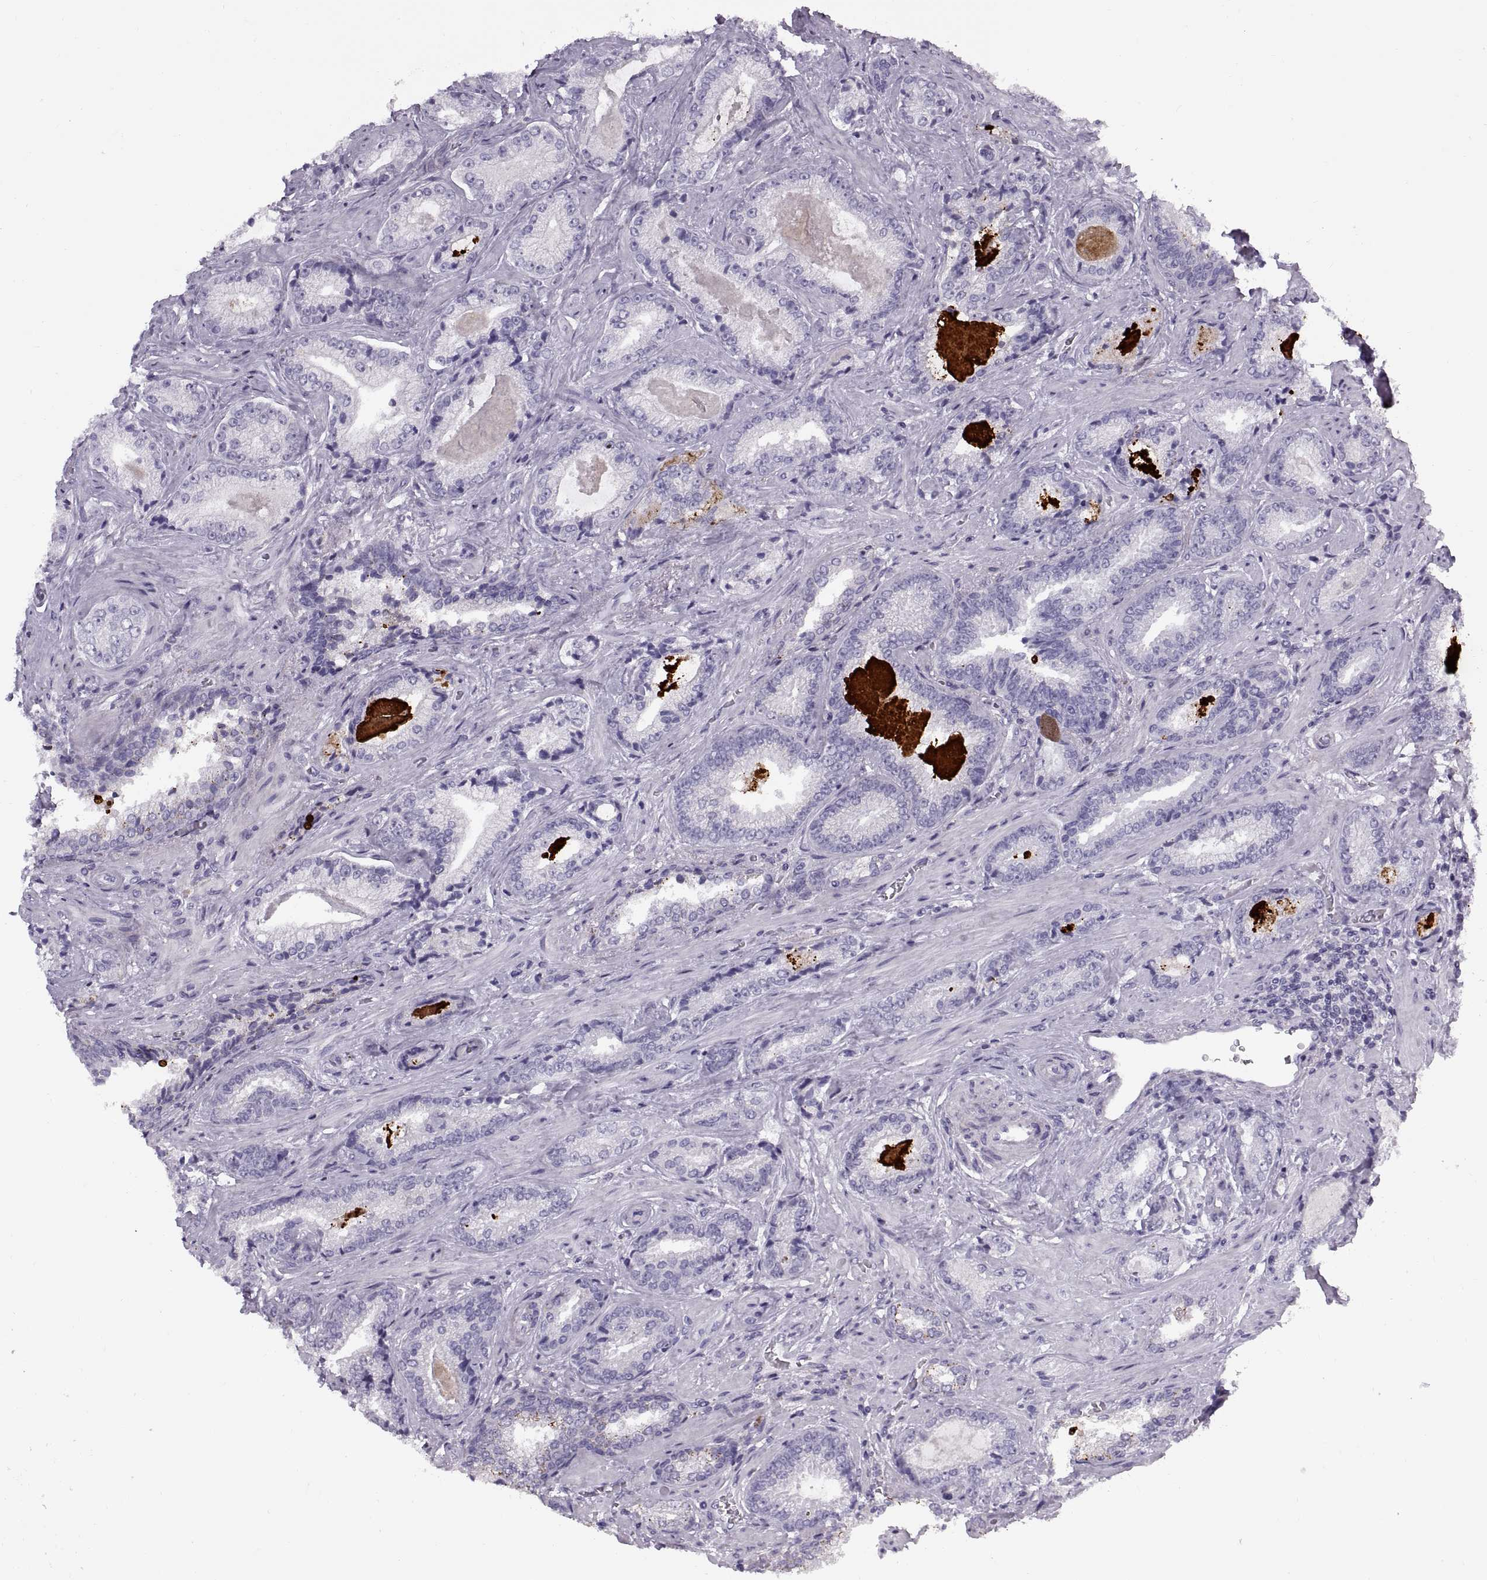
{"staining": {"intensity": "negative", "quantity": "none", "location": "none"}, "tissue": "prostate cancer", "cell_type": "Tumor cells", "image_type": "cancer", "snomed": [{"axis": "morphology", "description": "Adenocarcinoma, Low grade"}, {"axis": "topography", "description": "Prostate"}], "caption": "The photomicrograph shows no significant positivity in tumor cells of adenocarcinoma (low-grade) (prostate).", "gene": "CALCR", "patient": {"sex": "male", "age": 61}}